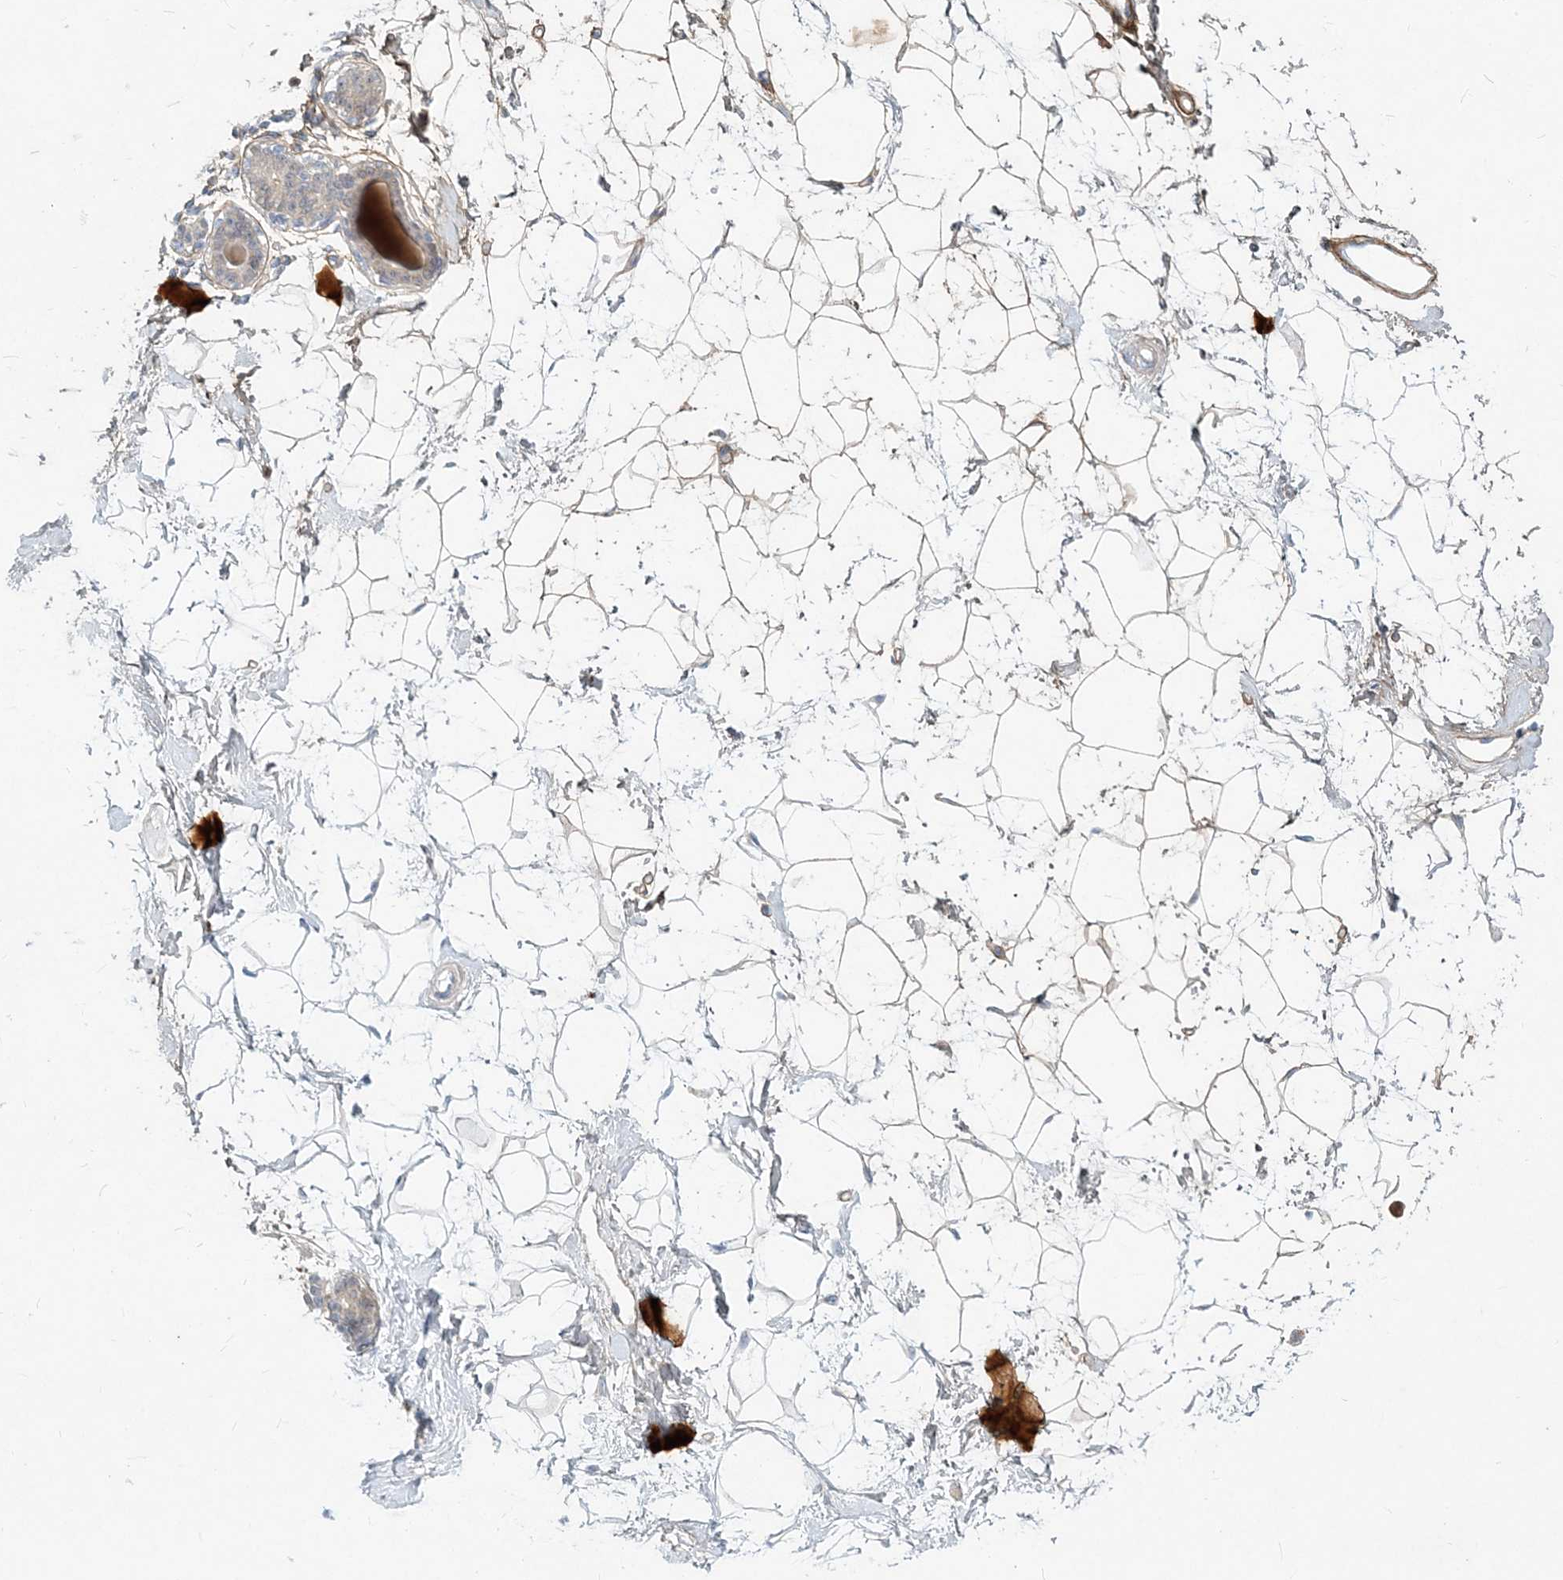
{"staining": {"intensity": "negative", "quantity": "none", "location": "none"}, "tissue": "breast", "cell_type": "Adipocytes", "image_type": "normal", "snomed": [{"axis": "morphology", "description": "Normal tissue, NOS"}, {"axis": "topography", "description": "Breast"}], "caption": "High power microscopy image of an immunohistochemistry (IHC) histopathology image of benign breast, revealing no significant staining in adipocytes. (Brightfield microscopy of DAB immunohistochemistry (IHC) at high magnification).", "gene": "GMPPA", "patient": {"sex": "female", "age": 45}}